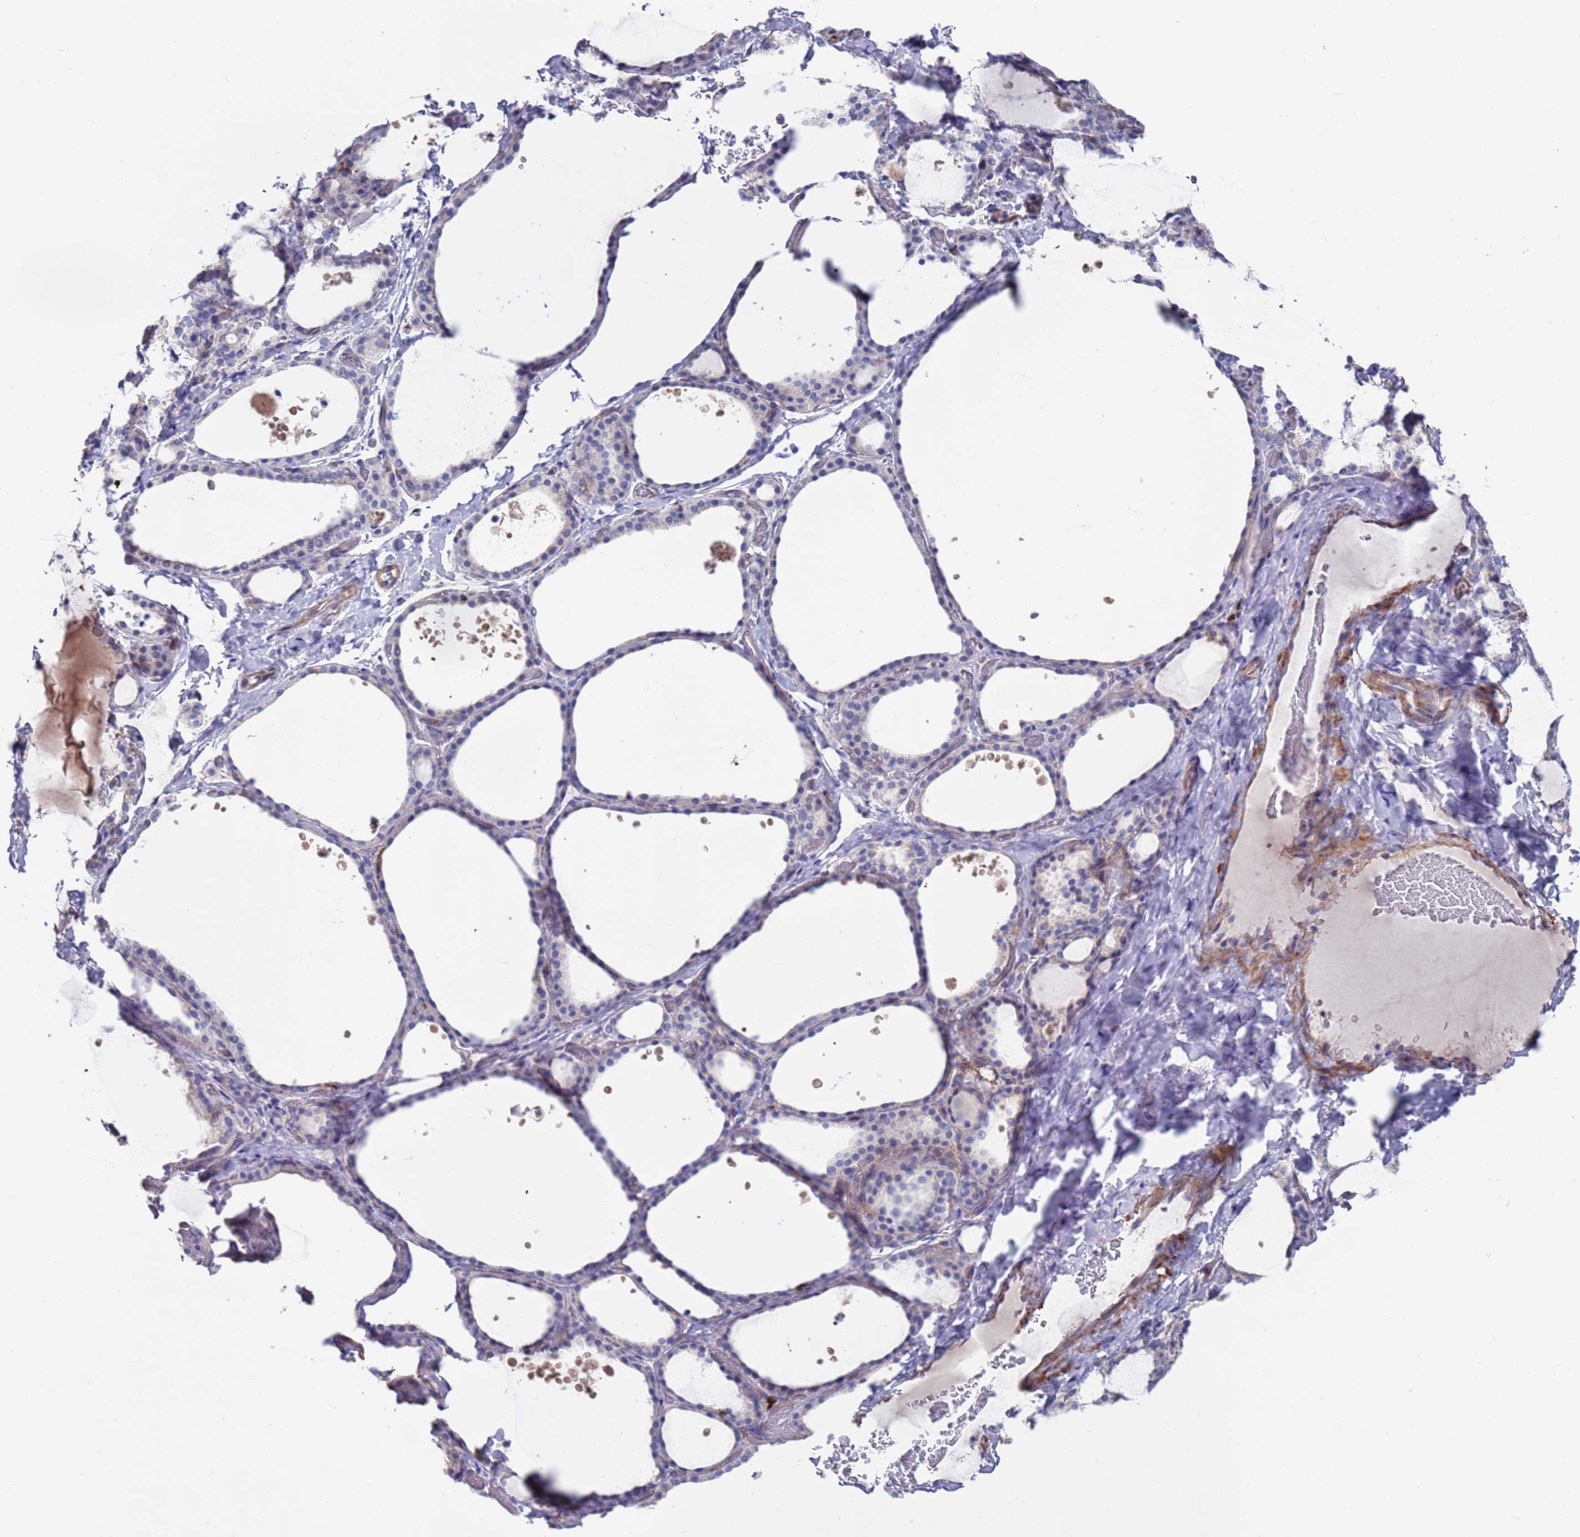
{"staining": {"intensity": "negative", "quantity": "none", "location": "none"}, "tissue": "thyroid gland", "cell_type": "Glandular cells", "image_type": "normal", "snomed": [{"axis": "morphology", "description": "Normal tissue, NOS"}, {"axis": "topography", "description": "Thyroid gland"}], "caption": "Immunohistochemistry histopathology image of benign thyroid gland: thyroid gland stained with DAB (3,3'-diaminobenzidine) reveals no significant protein expression in glandular cells. Brightfield microscopy of immunohistochemistry (IHC) stained with DAB (3,3'-diaminobenzidine) (brown) and hematoxylin (blue), captured at high magnification.", "gene": "GREB1L", "patient": {"sex": "female", "age": 44}}